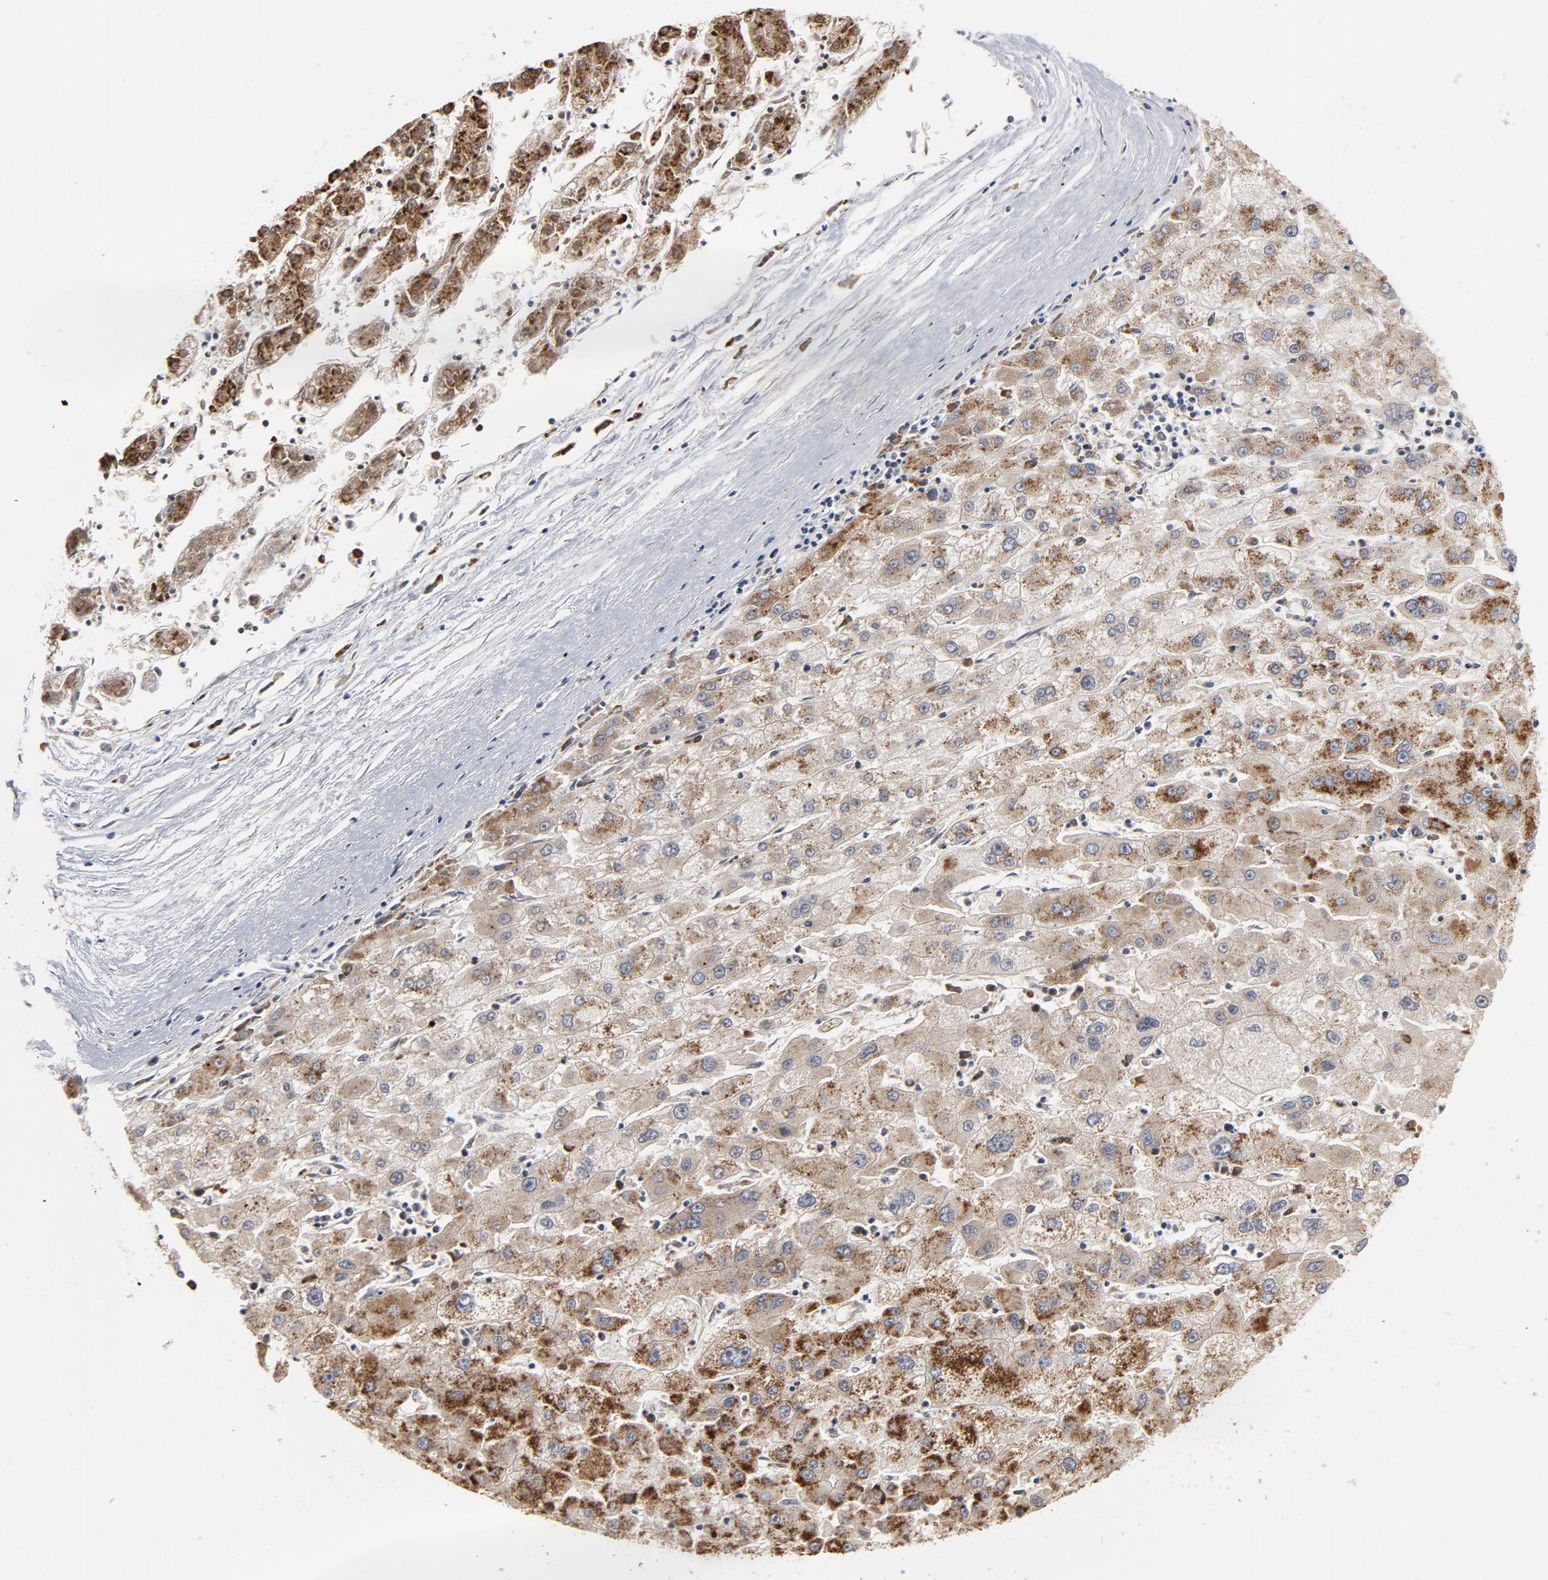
{"staining": {"intensity": "strong", "quantity": ">75%", "location": "cytoplasmic/membranous"}, "tissue": "liver cancer", "cell_type": "Tumor cells", "image_type": "cancer", "snomed": [{"axis": "morphology", "description": "Carcinoma, Hepatocellular, NOS"}, {"axis": "topography", "description": "Liver"}], "caption": "IHC histopathology image of neoplastic tissue: liver cancer stained using IHC exhibits high levels of strong protein expression localized specifically in the cytoplasmic/membranous of tumor cells, appearing as a cytoplasmic/membranous brown color.", "gene": "PPP1R1B", "patient": {"sex": "male", "age": 72}}